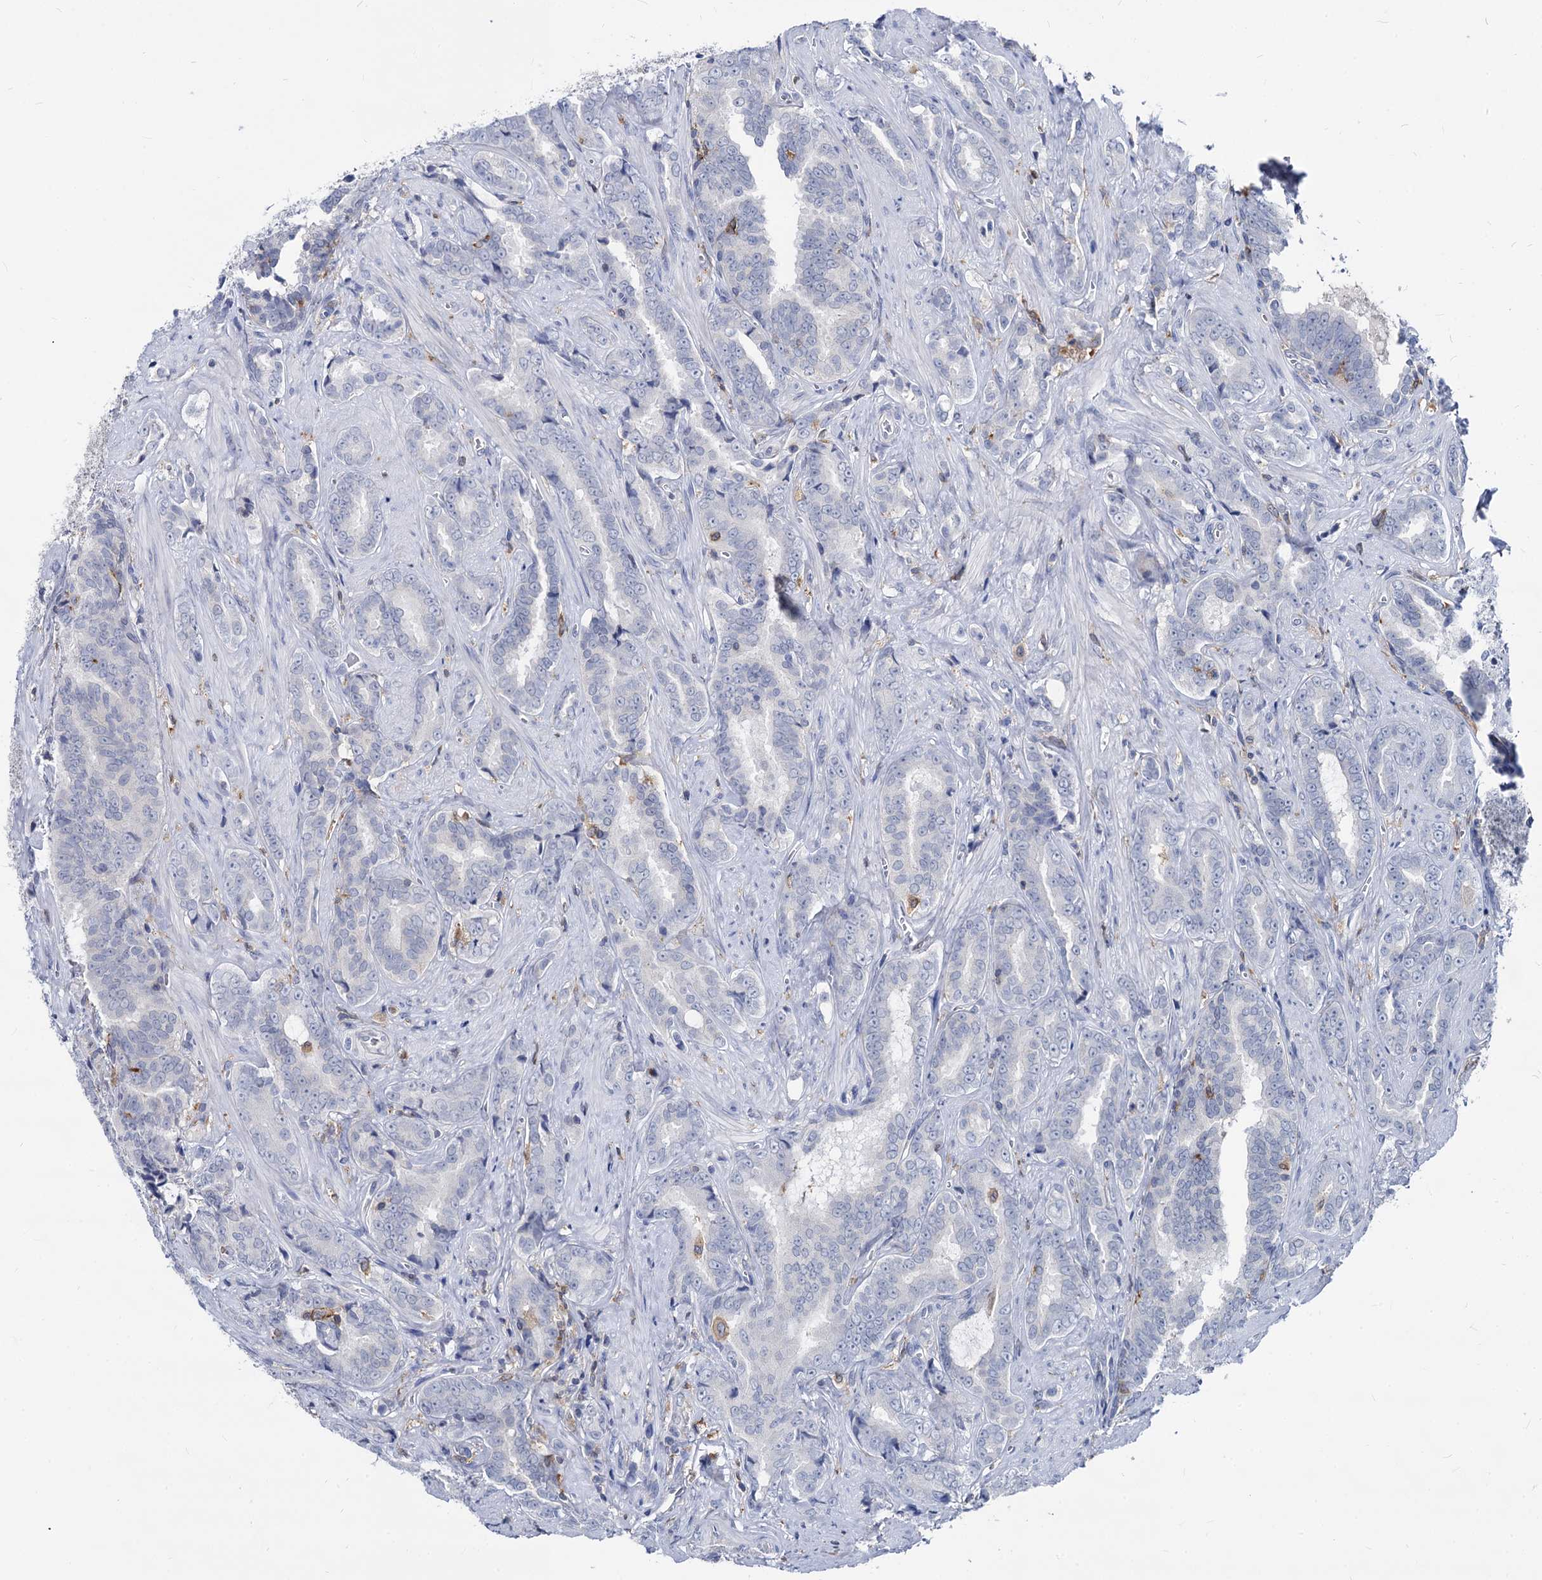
{"staining": {"intensity": "negative", "quantity": "none", "location": "none"}, "tissue": "prostate cancer", "cell_type": "Tumor cells", "image_type": "cancer", "snomed": [{"axis": "morphology", "description": "Adenocarcinoma, High grade"}, {"axis": "topography", "description": "Prostate and seminal vesicle, NOS"}], "caption": "The immunohistochemistry image has no significant staining in tumor cells of prostate high-grade adenocarcinoma tissue.", "gene": "RHOG", "patient": {"sex": "male", "age": 67}}